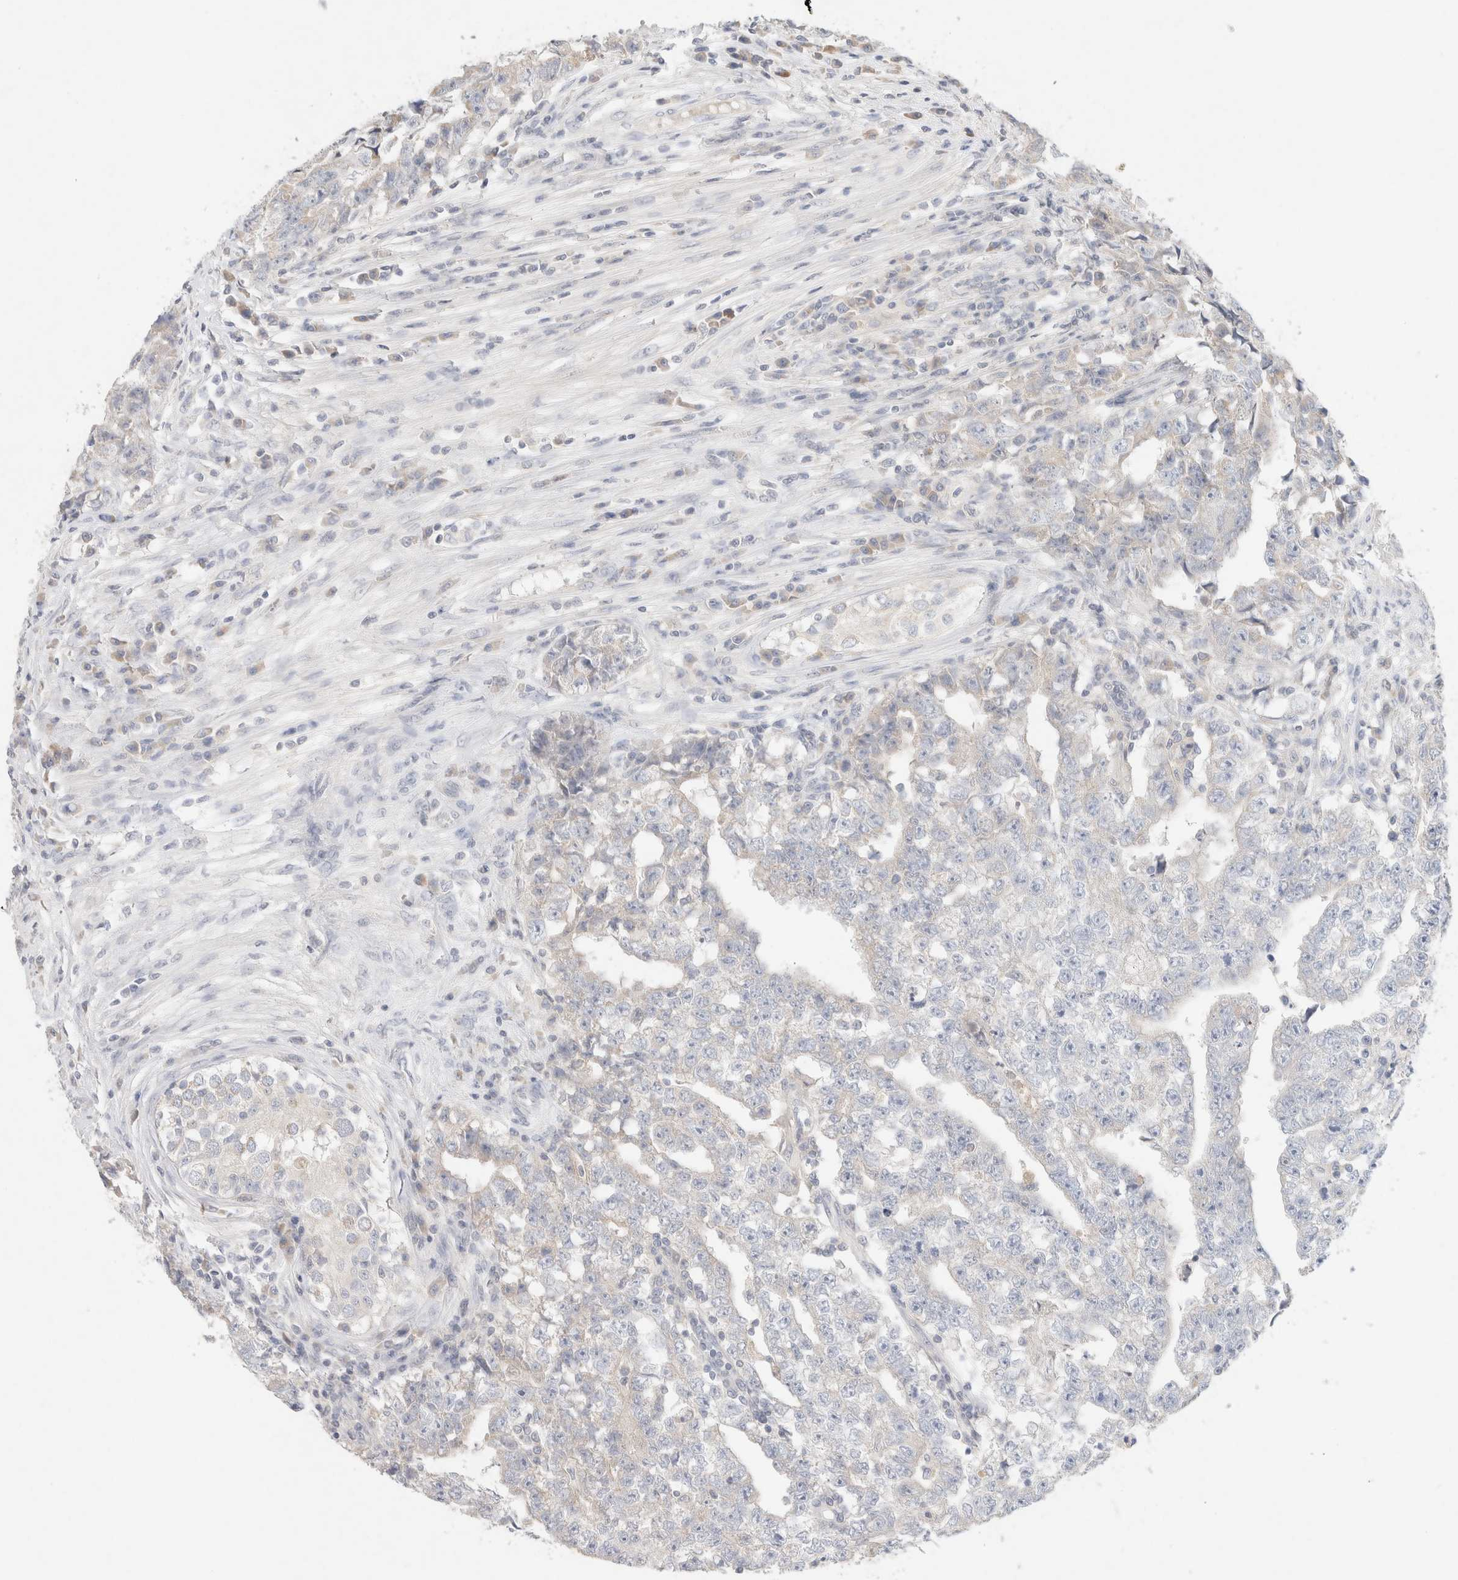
{"staining": {"intensity": "negative", "quantity": "none", "location": "none"}, "tissue": "testis cancer", "cell_type": "Tumor cells", "image_type": "cancer", "snomed": [{"axis": "morphology", "description": "Carcinoma, Embryonal, NOS"}, {"axis": "topography", "description": "Testis"}], "caption": "Tumor cells show no significant positivity in testis cancer (embryonal carcinoma).", "gene": "MPP2", "patient": {"sex": "male", "age": 25}}